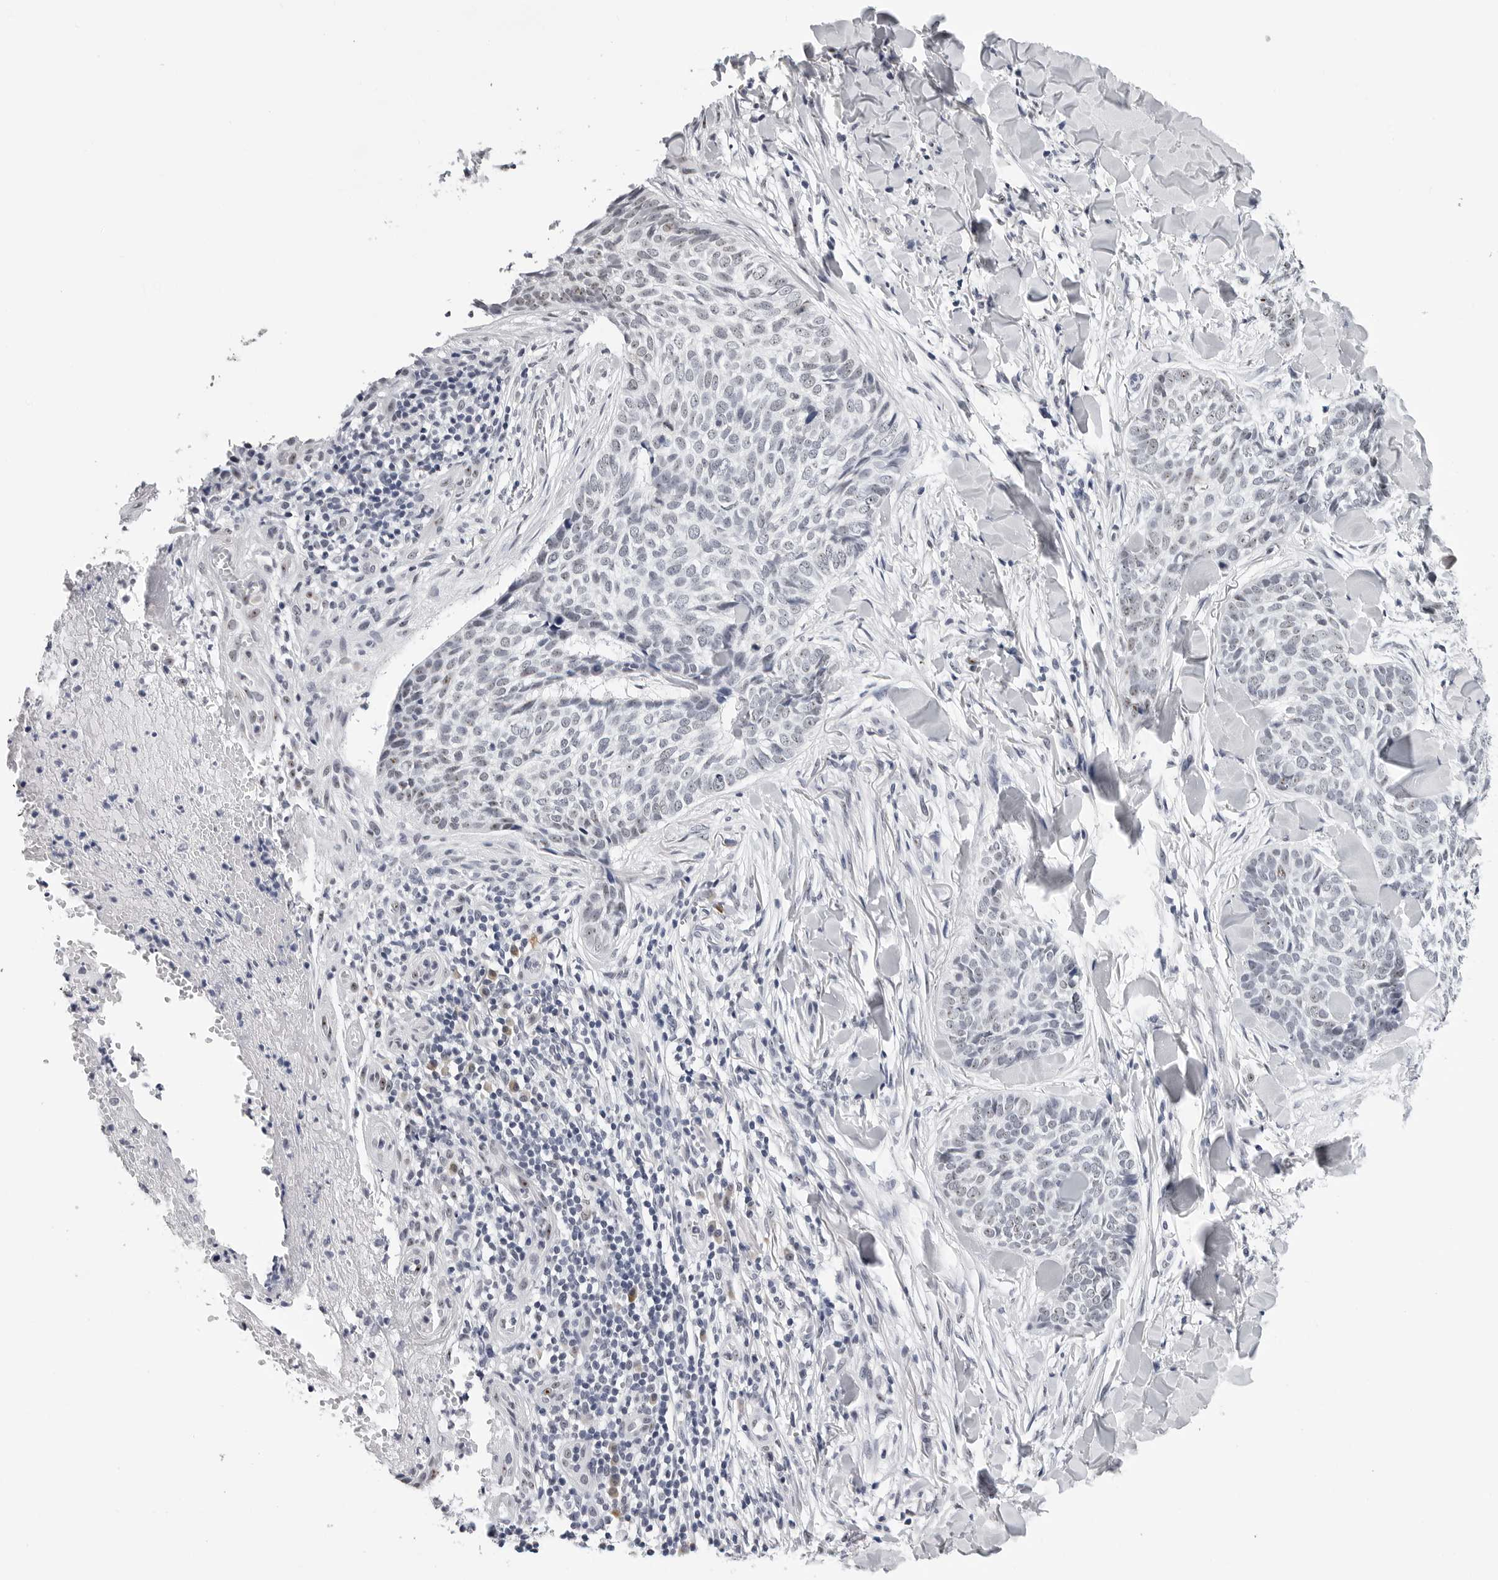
{"staining": {"intensity": "moderate", "quantity": "<25%", "location": "nuclear"}, "tissue": "skin cancer", "cell_type": "Tumor cells", "image_type": "cancer", "snomed": [{"axis": "morphology", "description": "Normal tissue, NOS"}, {"axis": "morphology", "description": "Basal cell carcinoma"}, {"axis": "topography", "description": "Skin"}], "caption": "Approximately <25% of tumor cells in human skin basal cell carcinoma demonstrate moderate nuclear protein expression as visualized by brown immunohistochemical staining.", "gene": "GNL2", "patient": {"sex": "male", "age": 67}}